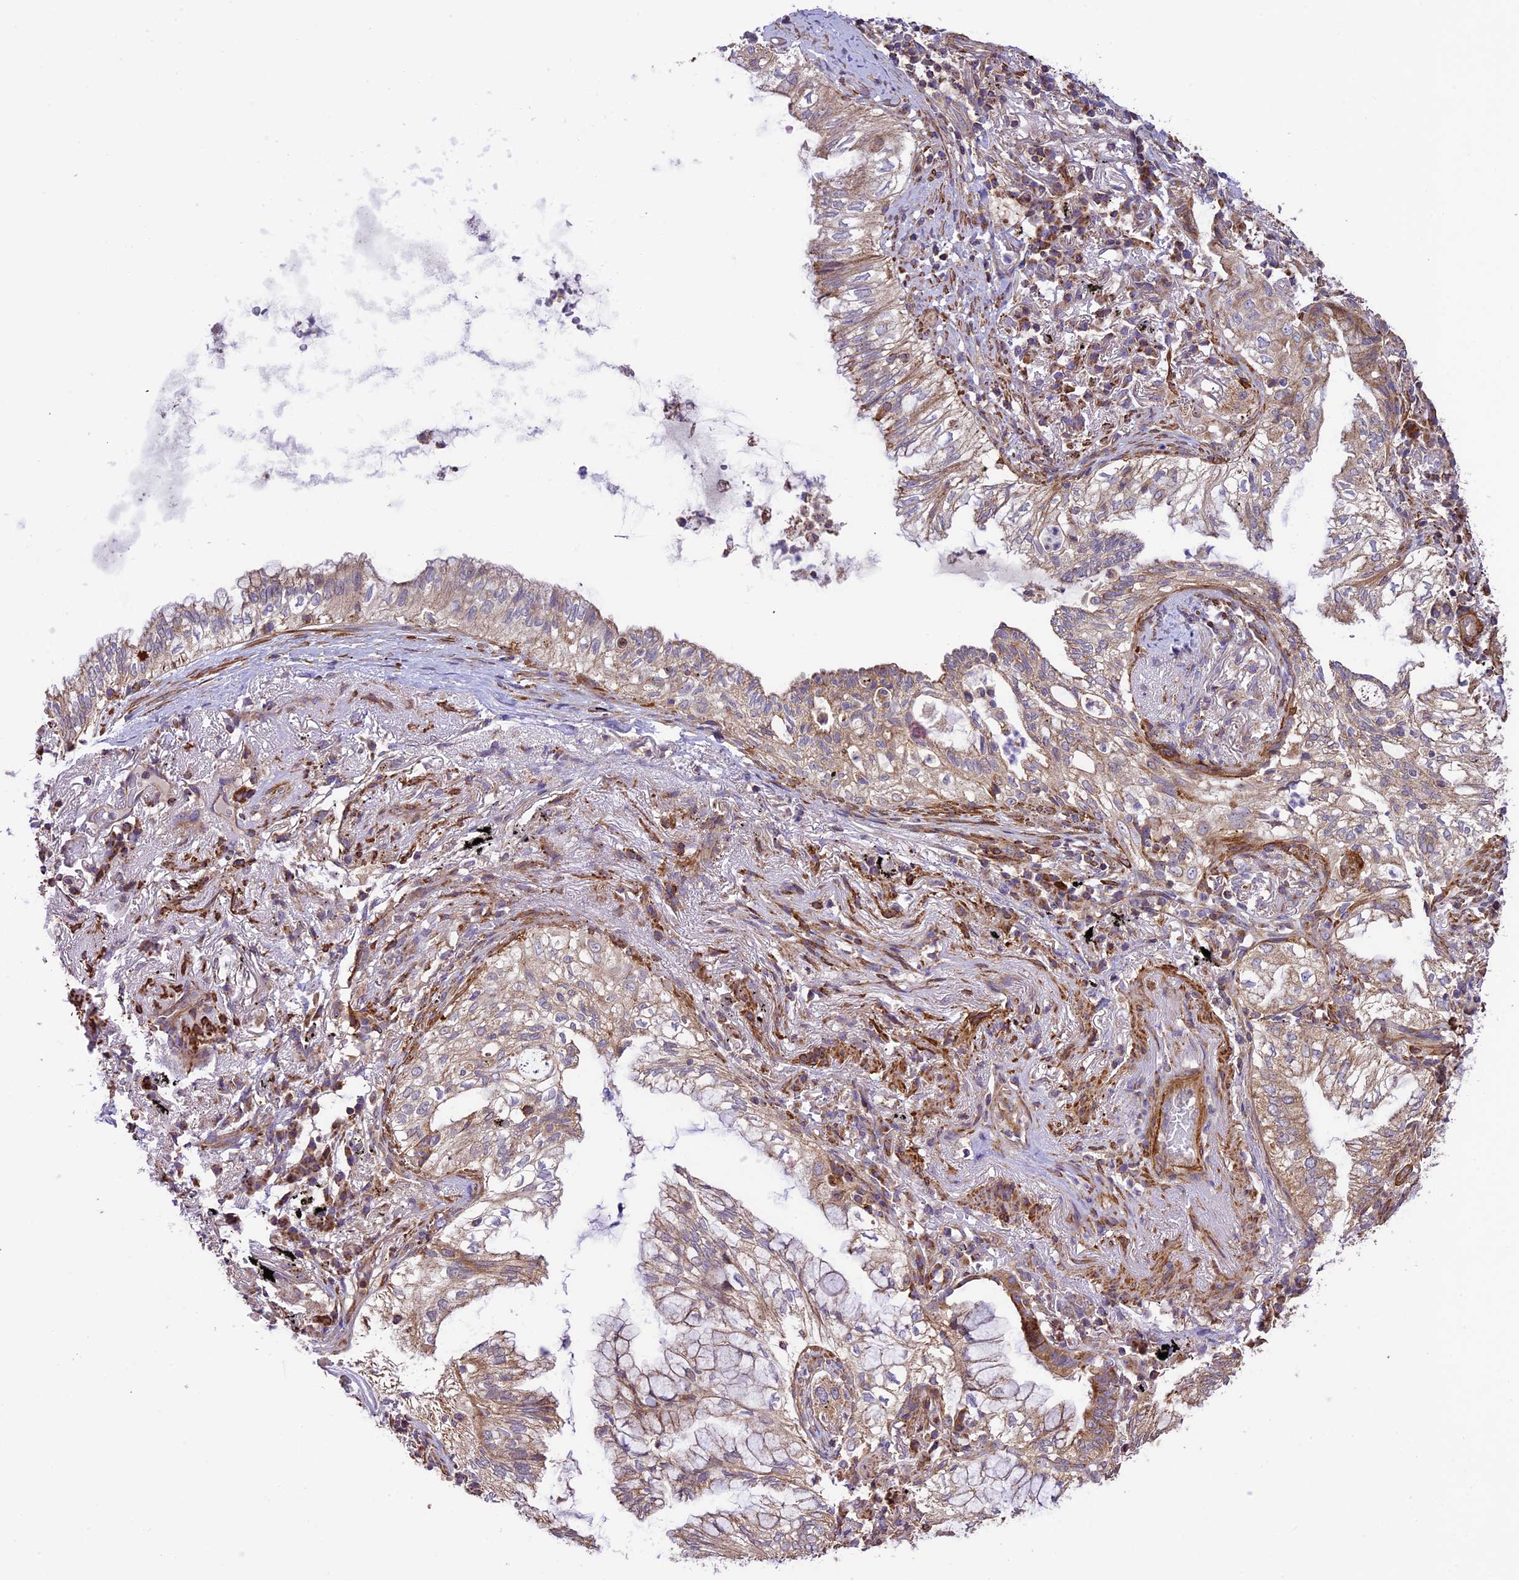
{"staining": {"intensity": "weak", "quantity": ">75%", "location": "cytoplasmic/membranous"}, "tissue": "lung cancer", "cell_type": "Tumor cells", "image_type": "cancer", "snomed": [{"axis": "morphology", "description": "Adenocarcinoma, NOS"}, {"axis": "topography", "description": "Lung"}], "caption": "IHC photomicrograph of neoplastic tissue: human adenocarcinoma (lung) stained using IHC exhibits low levels of weak protein expression localized specifically in the cytoplasmic/membranous of tumor cells, appearing as a cytoplasmic/membranous brown color.", "gene": "WDR88", "patient": {"sex": "female", "age": 70}}